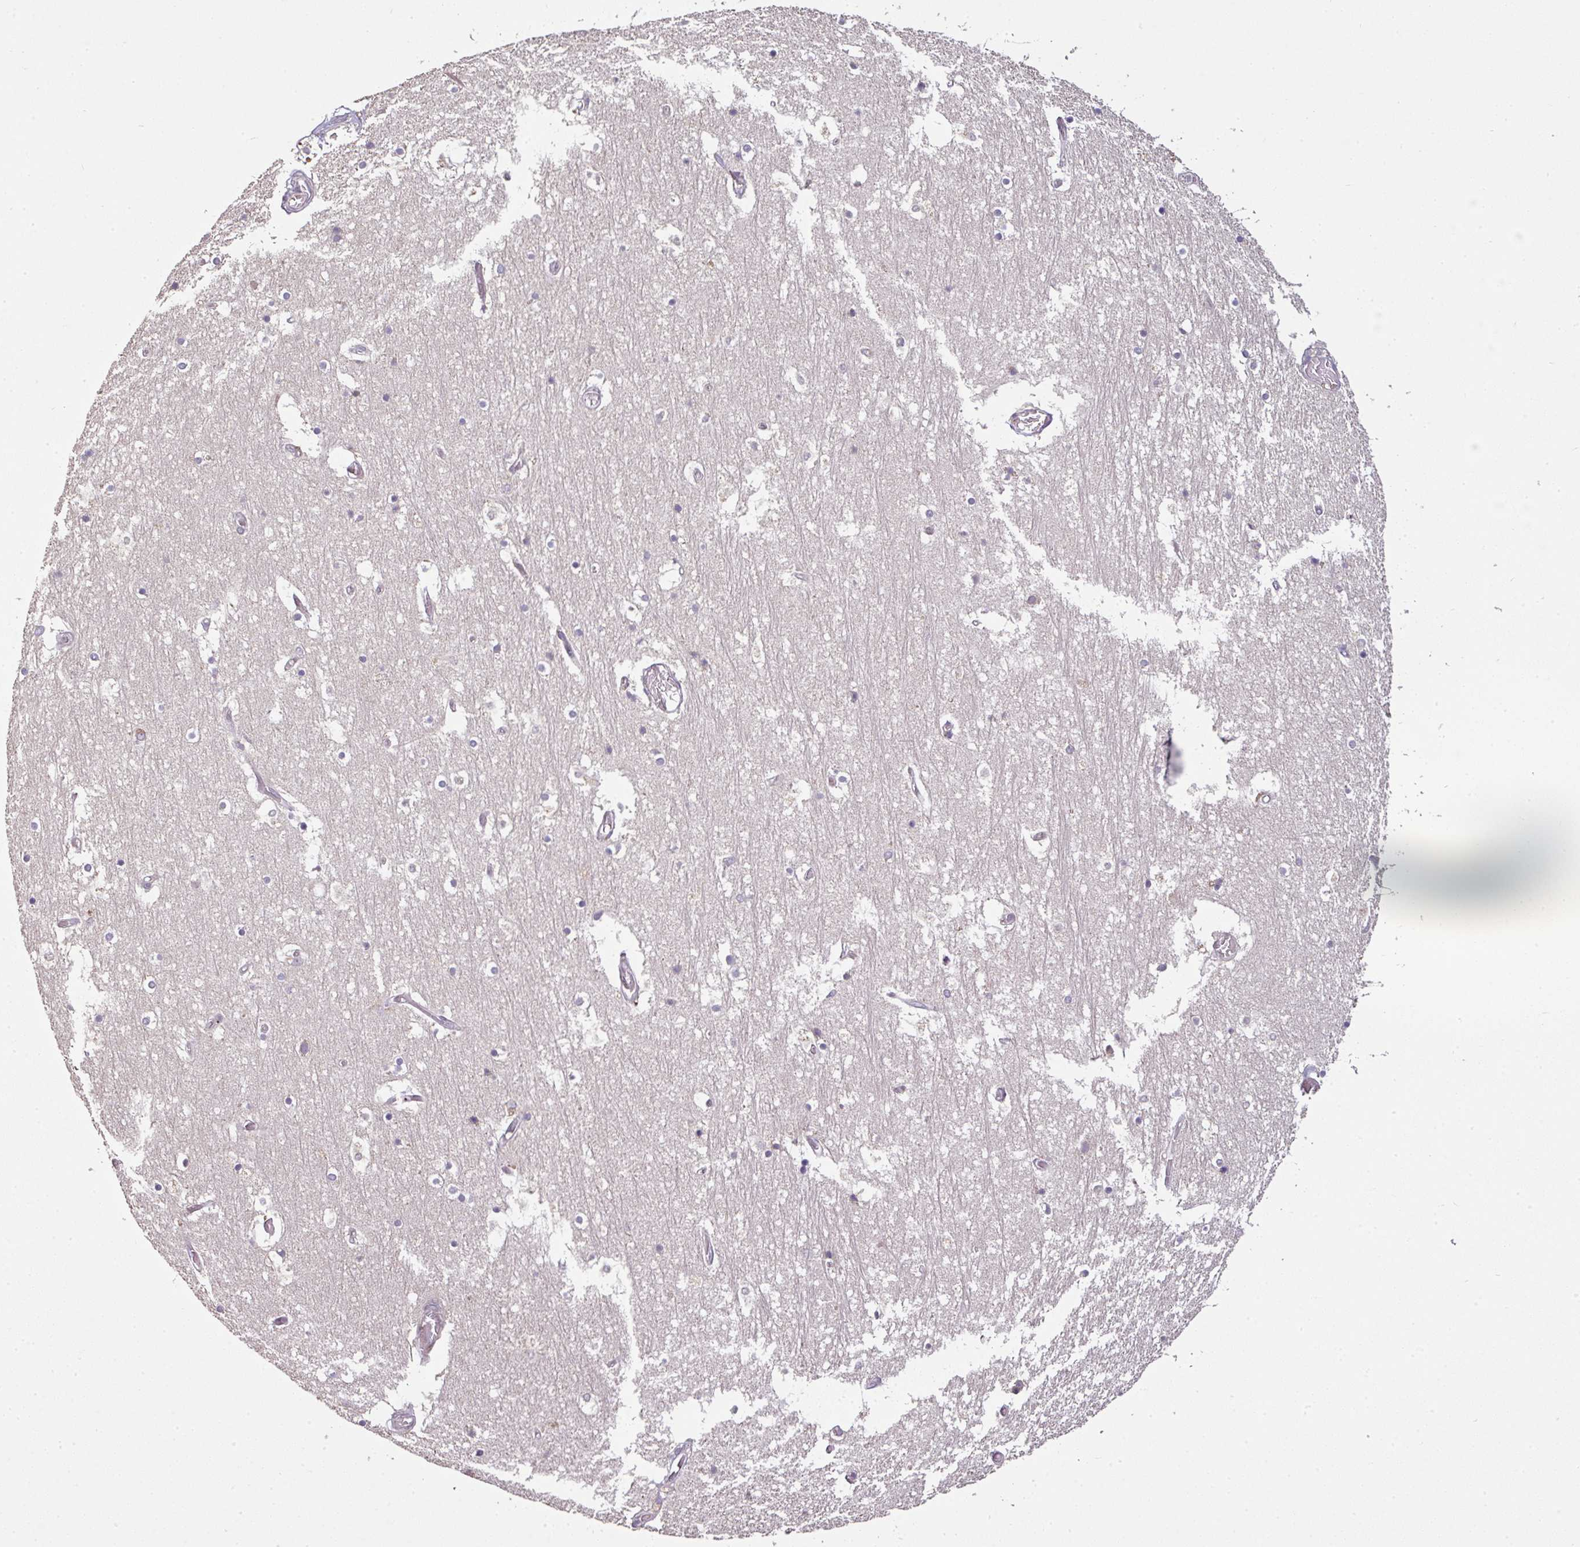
{"staining": {"intensity": "negative", "quantity": "none", "location": "none"}, "tissue": "hippocampus", "cell_type": "Glial cells", "image_type": "normal", "snomed": [{"axis": "morphology", "description": "Normal tissue, NOS"}, {"axis": "topography", "description": "Hippocampus"}], "caption": "Micrograph shows no significant protein expression in glial cells of normal hippocampus. (DAB immunohistochemistry (IHC) visualized using brightfield microscopy, high magnification).", "gene": "SPCS3", "patient": {"sex": "female", "age": 52}}